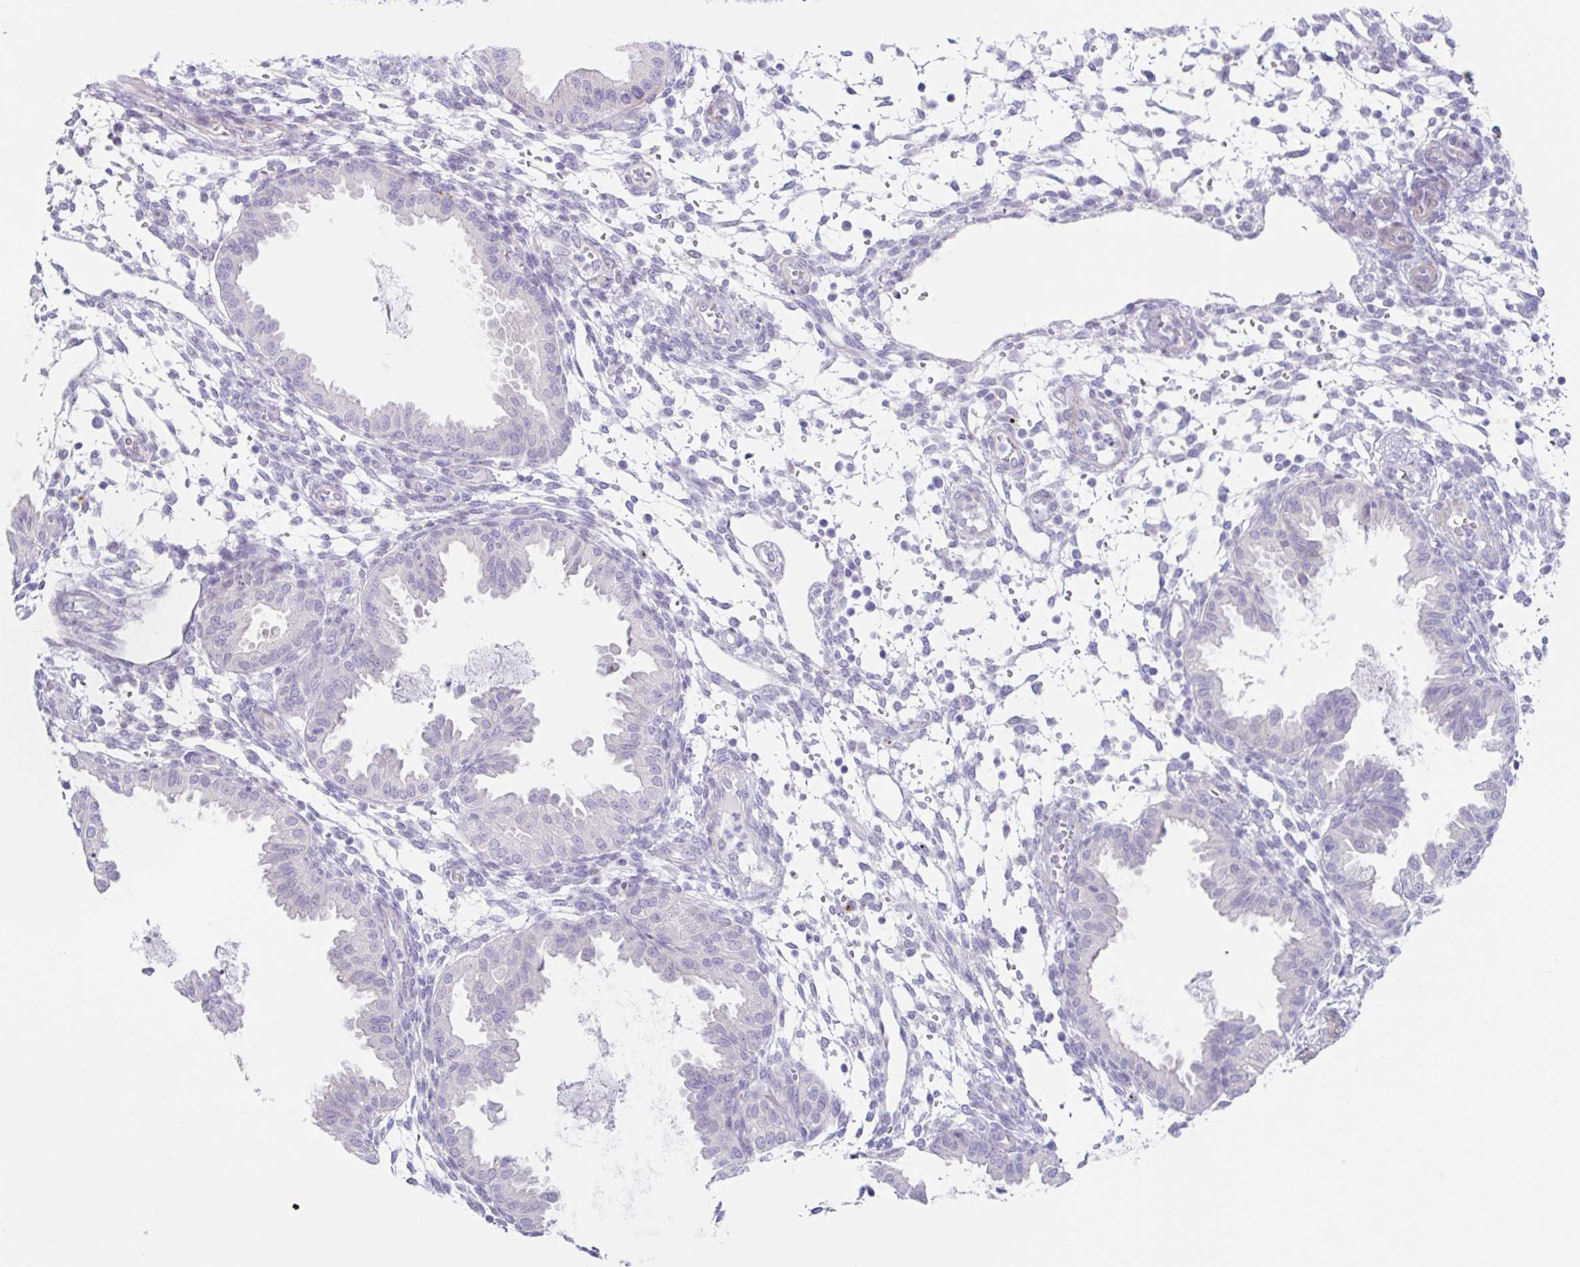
{"staining": {"intensity": "negative", "quantity": "none", "location": "none"}, "tissue": "endometrium", "cell_type": "Cells in endometrial stroma", "image_type": "normal", "snomed": [{"axis": "morphology", "description": "Normal tissue, NOS"}, {"axis": "topography", "description": "Endometrium"}], "caption": "This is a image of IHC staining of normal endometrium, which shows no expression in cells in endometrial stroma.", "gene": "DCAF17", "patient": {"sex": "female", "age": 33}}